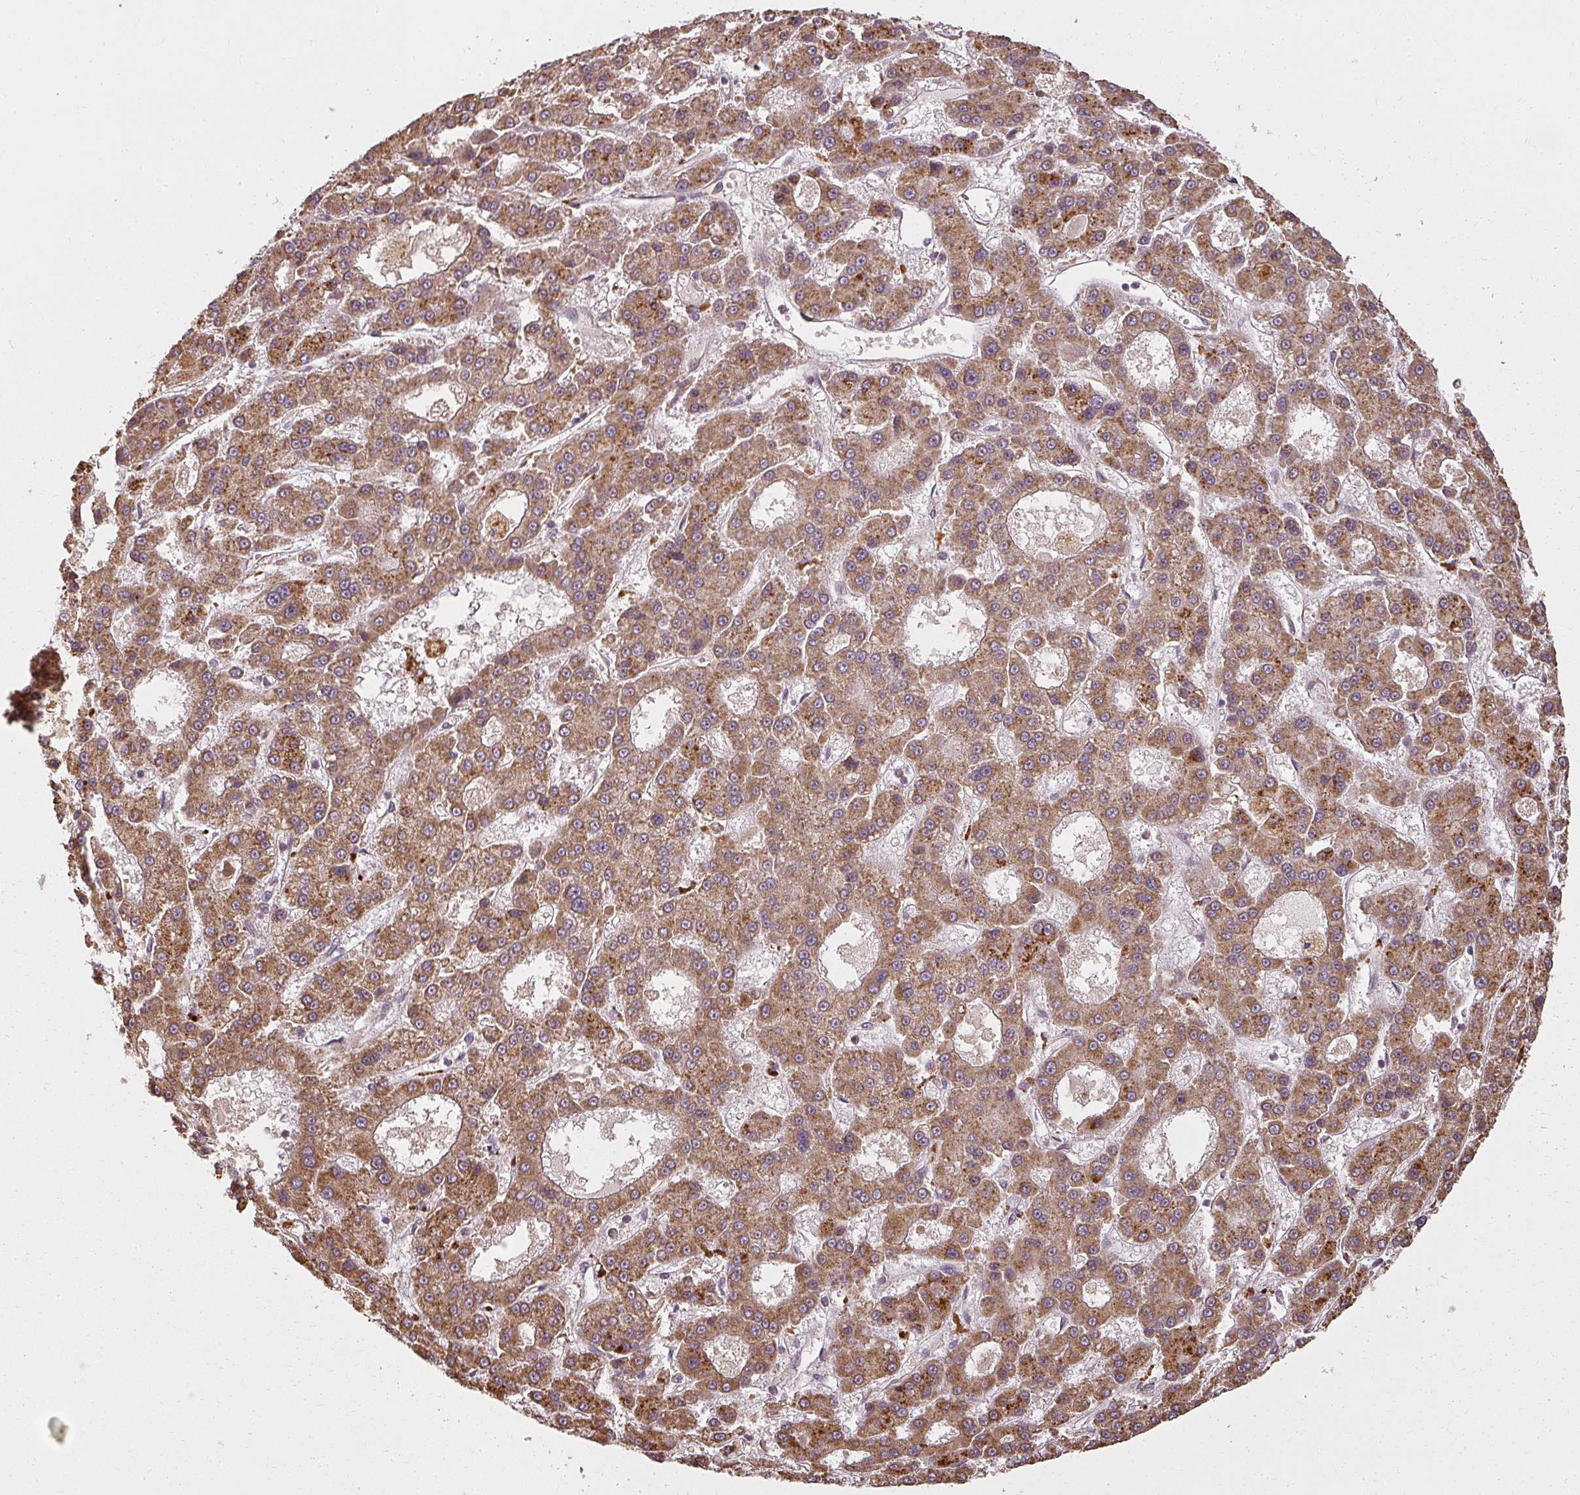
{"staining": {"intensity": "strong", "quantity": ">75%", "location": "cytoplasmic/membranous"}, "tissue": "liver cancer", "cell_type": "Tumor cells", "image_type": "cancer", "snomed": [{"axis": "morphology", "description": "Carcinoma, Hepatocellular, NOS"}, {"axis": "topography", "description": "Liver"}], "caption": "This is a histology image of IHC staining of hepatocellular carcinoma (liver), which shows strong expression in the cytoplasmic/membranous of tumor cells.", "gene": "RPL24", "patient": {"sex": "male", "age": 70}}